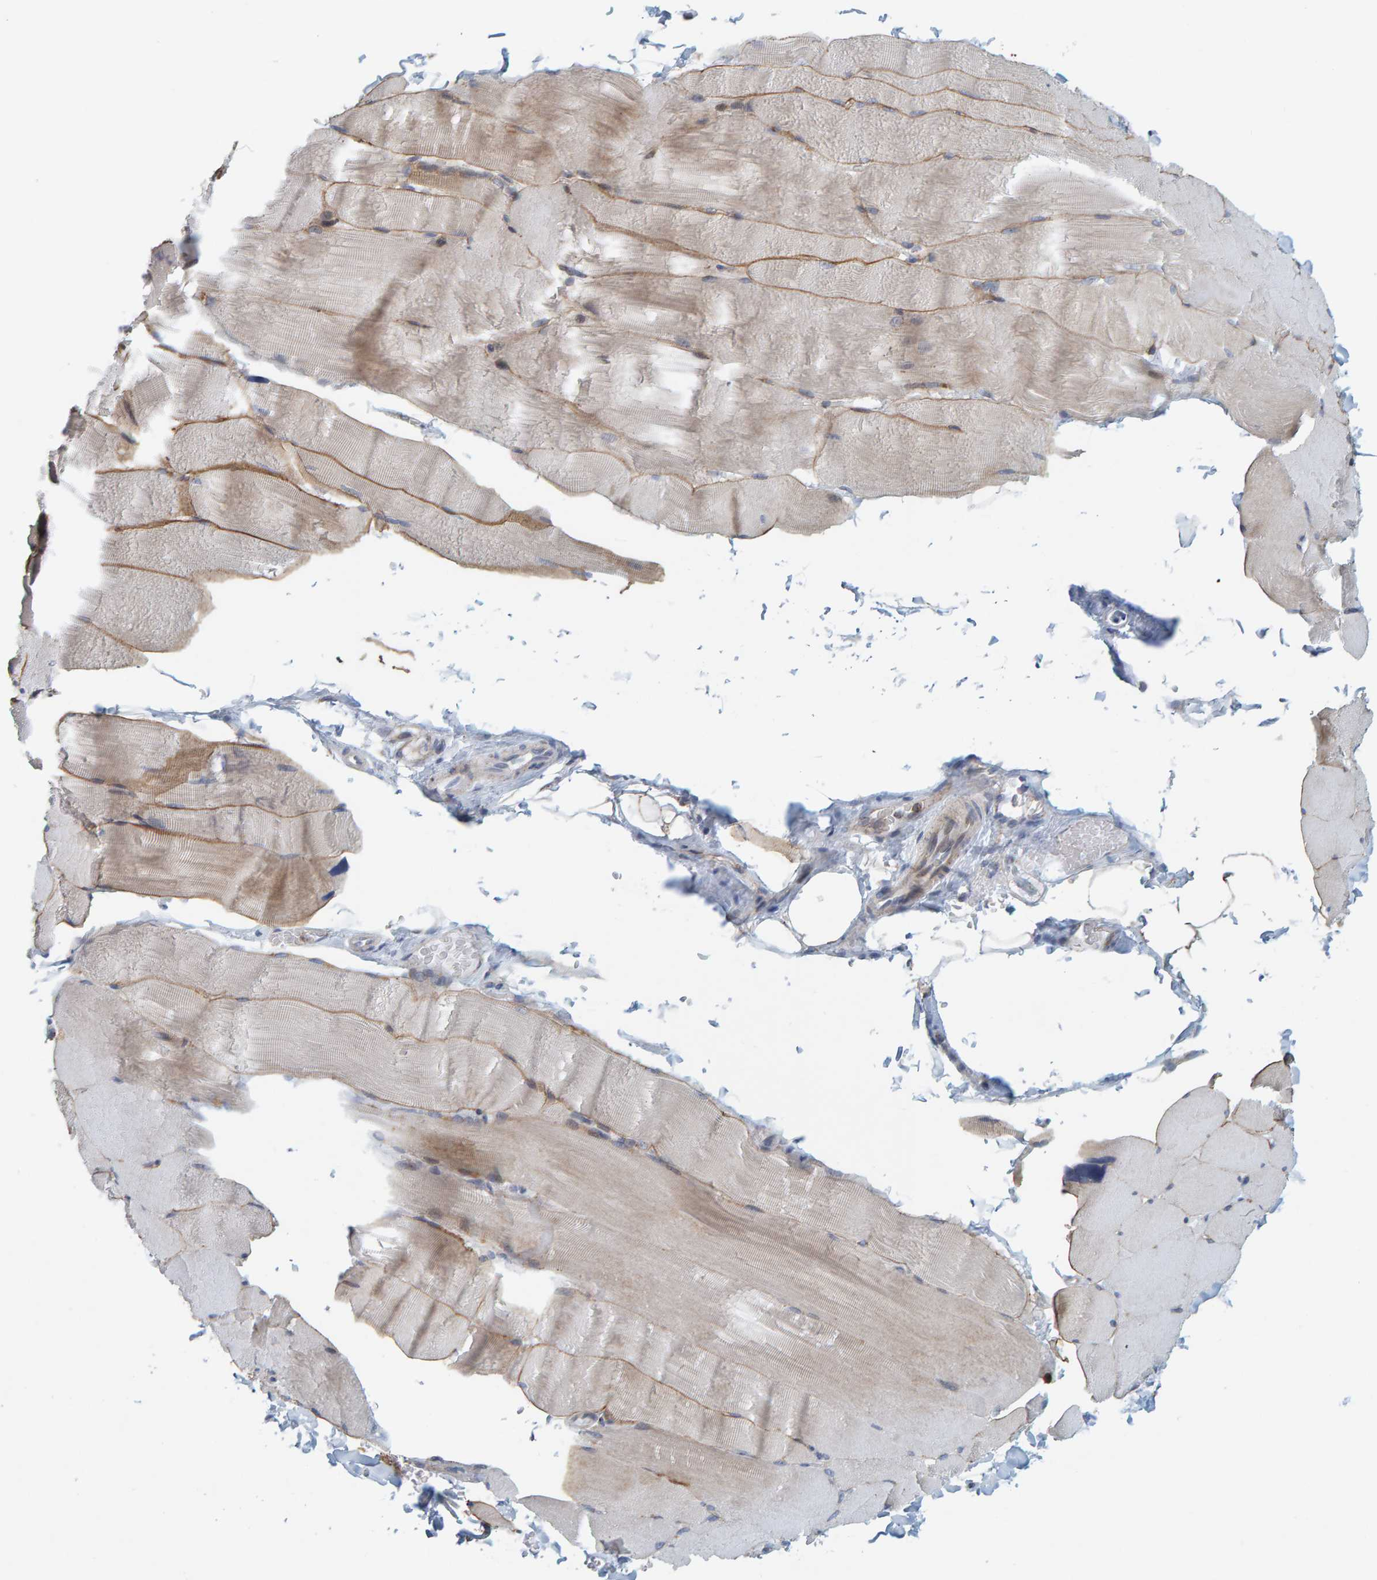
{"staining": {"intensity": "weak", "quantity": "25%-75%", "location": "cytoplasmic/membranous"}, "tissue": "skeletal muscle", "cell_type": "Myocytes", "image_type": "normal", "snomed": [{"axis": "morphology", "description": "Normal tissue, NOS"}, {"axis": "topography", "description": "Skin"}, {"axis": "topography", "description": "Skeletal muscle"}], "caption": "Protein expression analysis of benign human skeletal muscle reveals weak cytoplasmic/membranous expression in approximately 25%-75% of myocytes. (Stains: DAB (3,3'-diaminobenzidine) in brown, nuclei in blue, Microscopy: brightfield microscopy at high magnification).", "gene": "B9D1", "patient": {"sex": "male", "age": 83}}